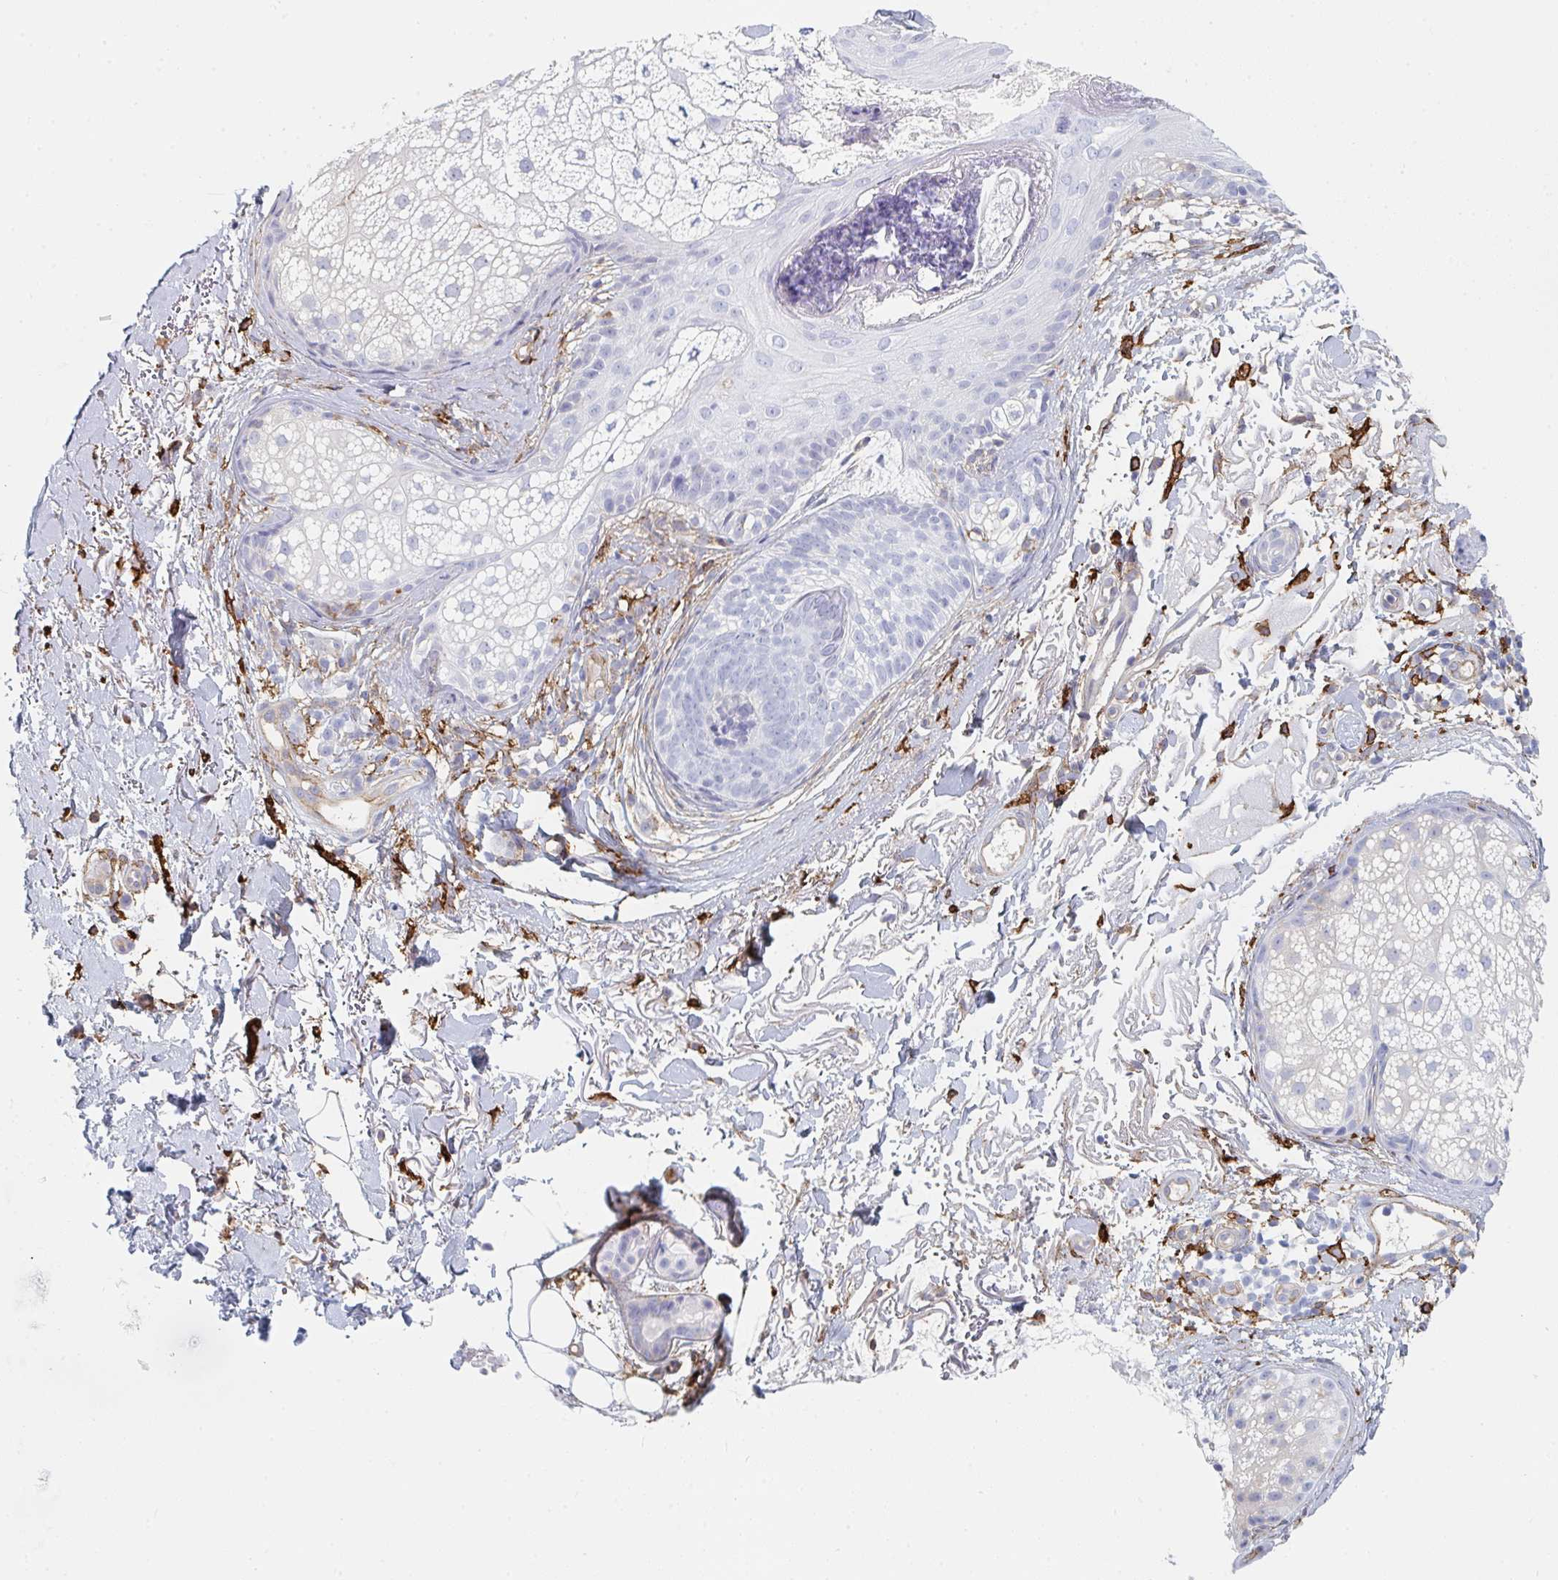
{"staining": {"intensity": "negative", "quantity": "none", "location": "none"}, "tissue": "skin cancer", "cell_type": "Tumor cells", "image_type": "cancer", "snomed": [{"axis": "morphology", "description": "Basal cell carcinoma"}, {"axis": "topography", "description": "Skin"}, {"axis": "topography", "description": "Skin of face"}], "caption": "An IHC image of skin cancer (basal cell carcinoma) is shown. There is no staining in tumor cells of skin cancer (basal cell carcinoma).", "gene": "DAB2", "patient": {"sex": "female", "age": 95}}